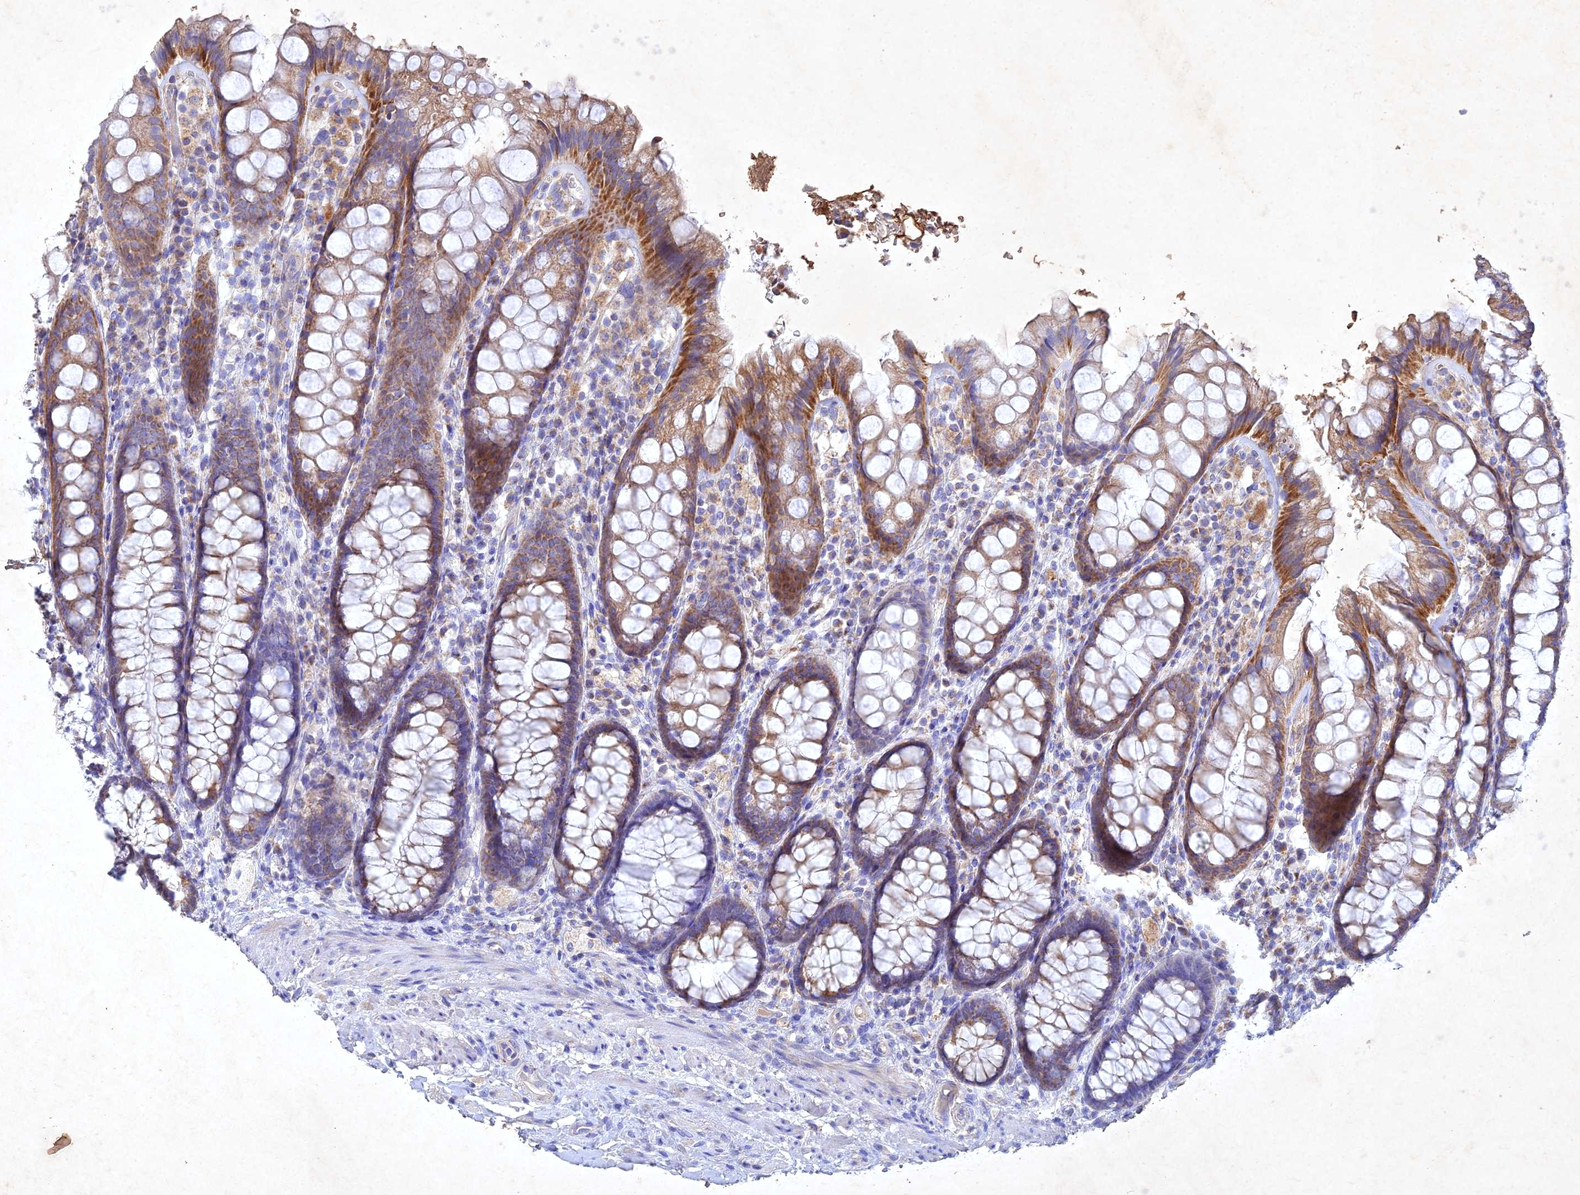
{"staining": {"intensity": "moderate", "quantity": ">75%", "location": "cytoplasmic/membranous"}, "tissue": "rectum", "cell_type": "Glandular cells", "image_type": "normal", "snomed": [{"axis": "morphology", "description": "Normal tissue, NOS"}, {"axis": "topography", "description": "Rectum"}], "caption": "Moderate cytoplasmic/membranous expression for a protein is identified in approximately >75% of glandular cells of normal rectum using immunohistochemistry.", "gene": "NDUFV1", "patient": {"sex": "male", "age": 83}}